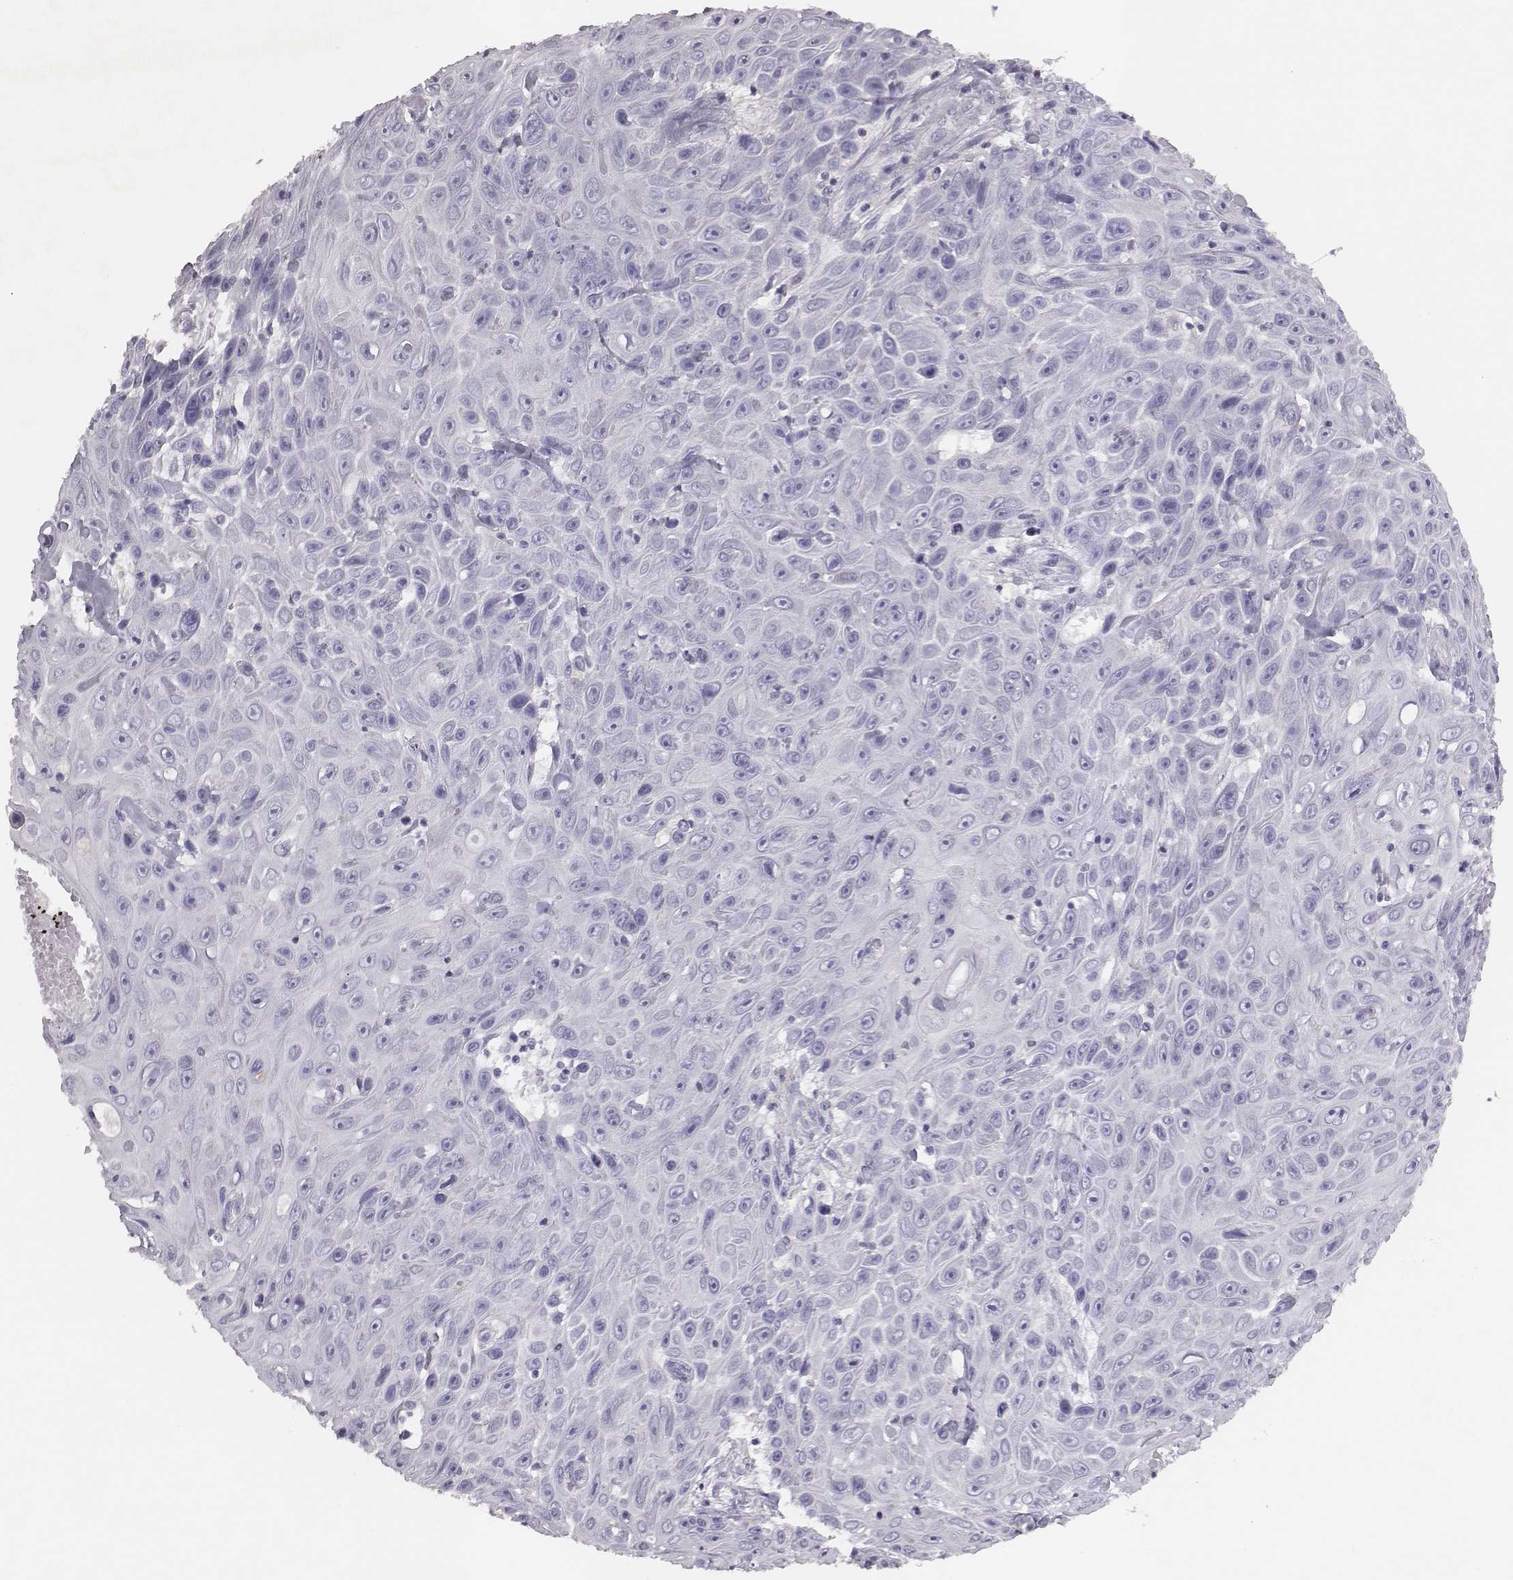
{"staining": {"intensity": "negative", "quantity": "none", "location": "none"}, "tissue": "skin cancer", "cell_type": "Tumor cells", "image_type": "cancer", "snomed": [{"axis": "morphology", "description": "Squamous cell carcinoma, NOS"}, {"axis": "topography", "description": "Skin"}], "caption": "An IHC micrograph of skin cancer is shown. There is no staining in tumor cells of skin cancer. Brightfield microscopy of immunohistochemistry (IHC) stained with DAB (brown) and hematoxylin (blue), captured at high magnification.", "gene": "P2RY10", "patient": {"sex": "male", "age": 82}}